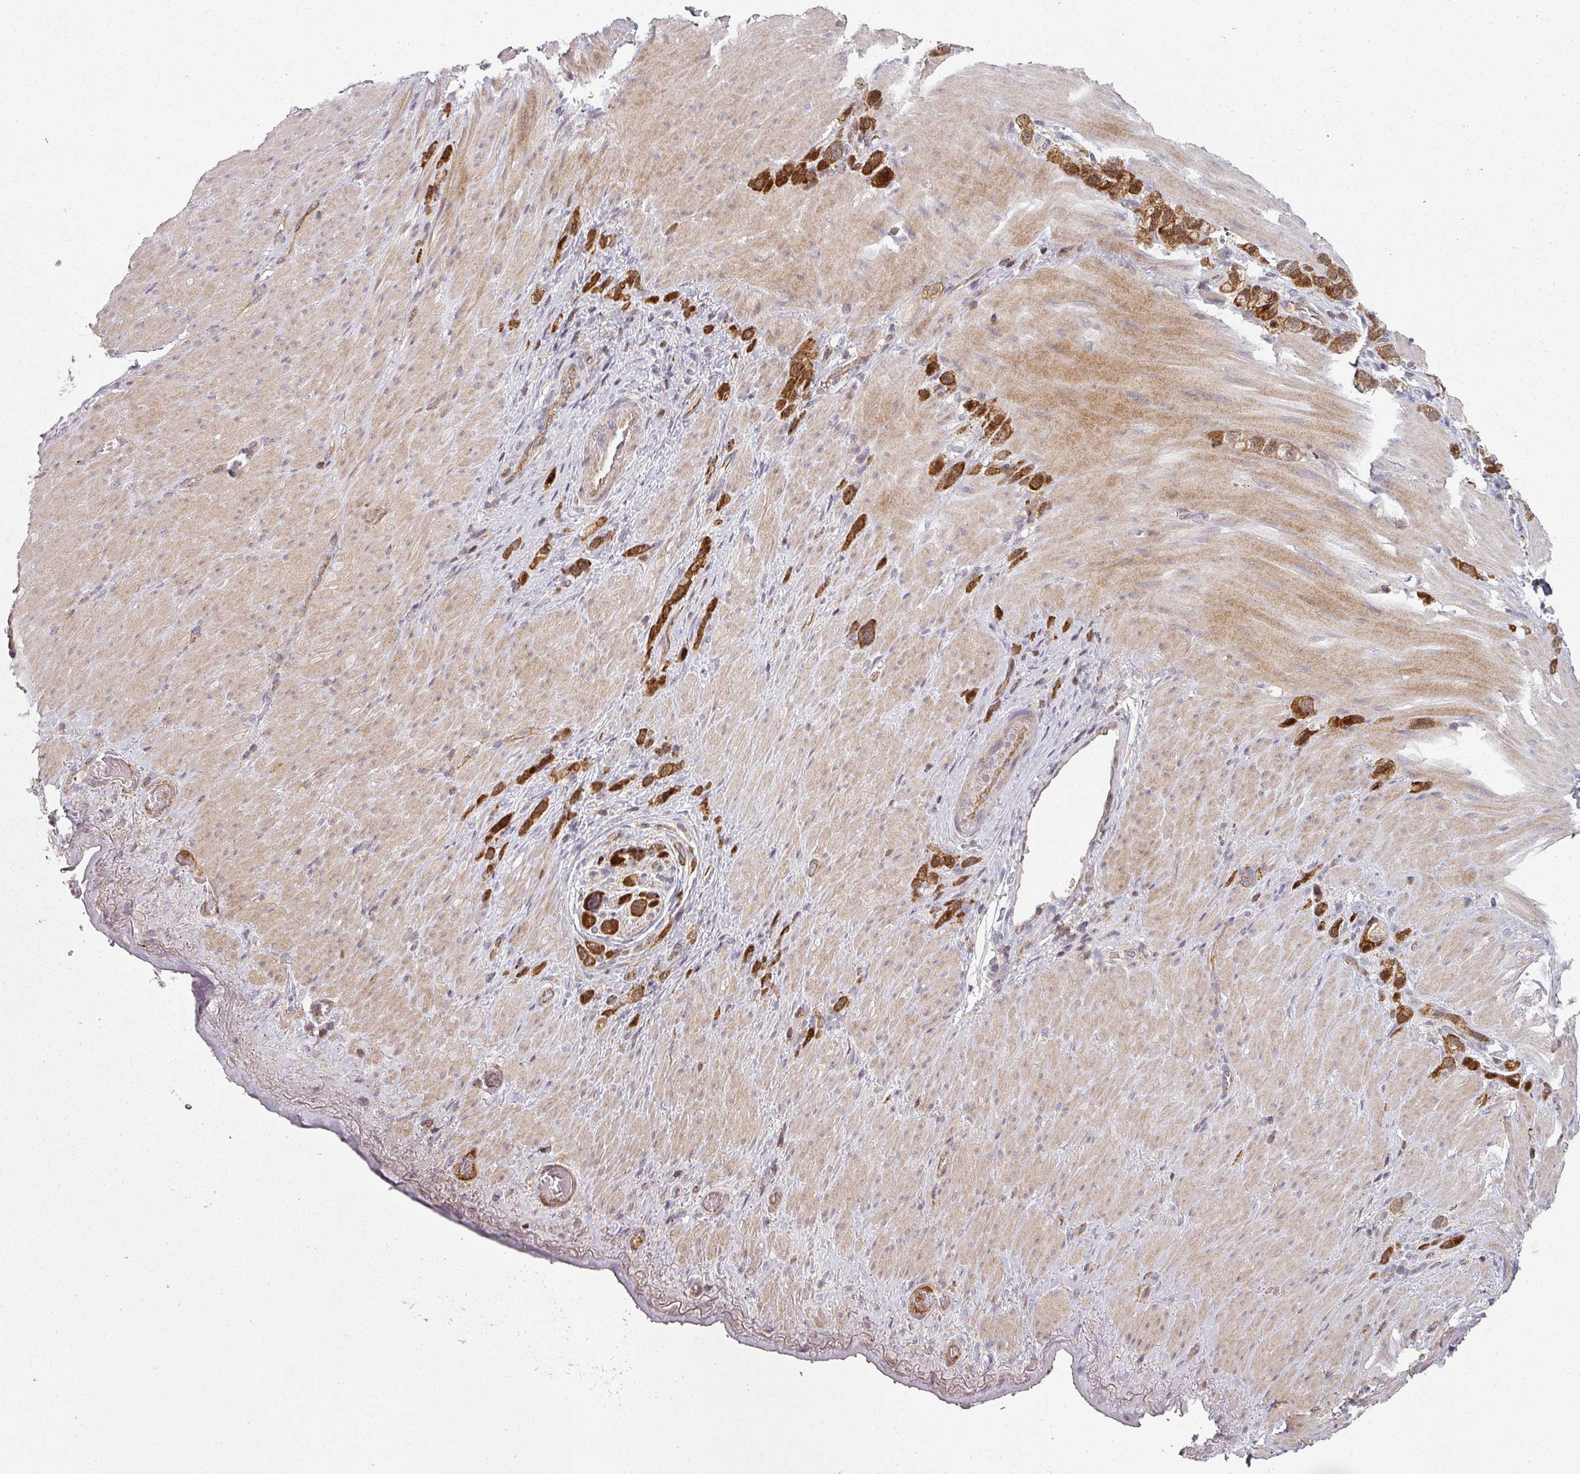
{"staining": {"intensity": "strong", "quantity": ">75%", "location": "cytoplasmic/membranous"}, "tissue": "stomach cancer", "cell_type": "Tumor cells", "image_type": "cancer", "snomed": [{"axis": "morphology", "description": "Adenocarcinoma, NOS"}, {"axis": "topography", "description": "Stomach"}], "caption": "Stomach adenocarcinoma stained for a protein (brown) exhibits strong cytoplasmic/membranous positive expression in about >75% of tumor cells.", "gene": "CLIC1", "patient": {"sex": "female", "age": 65}}